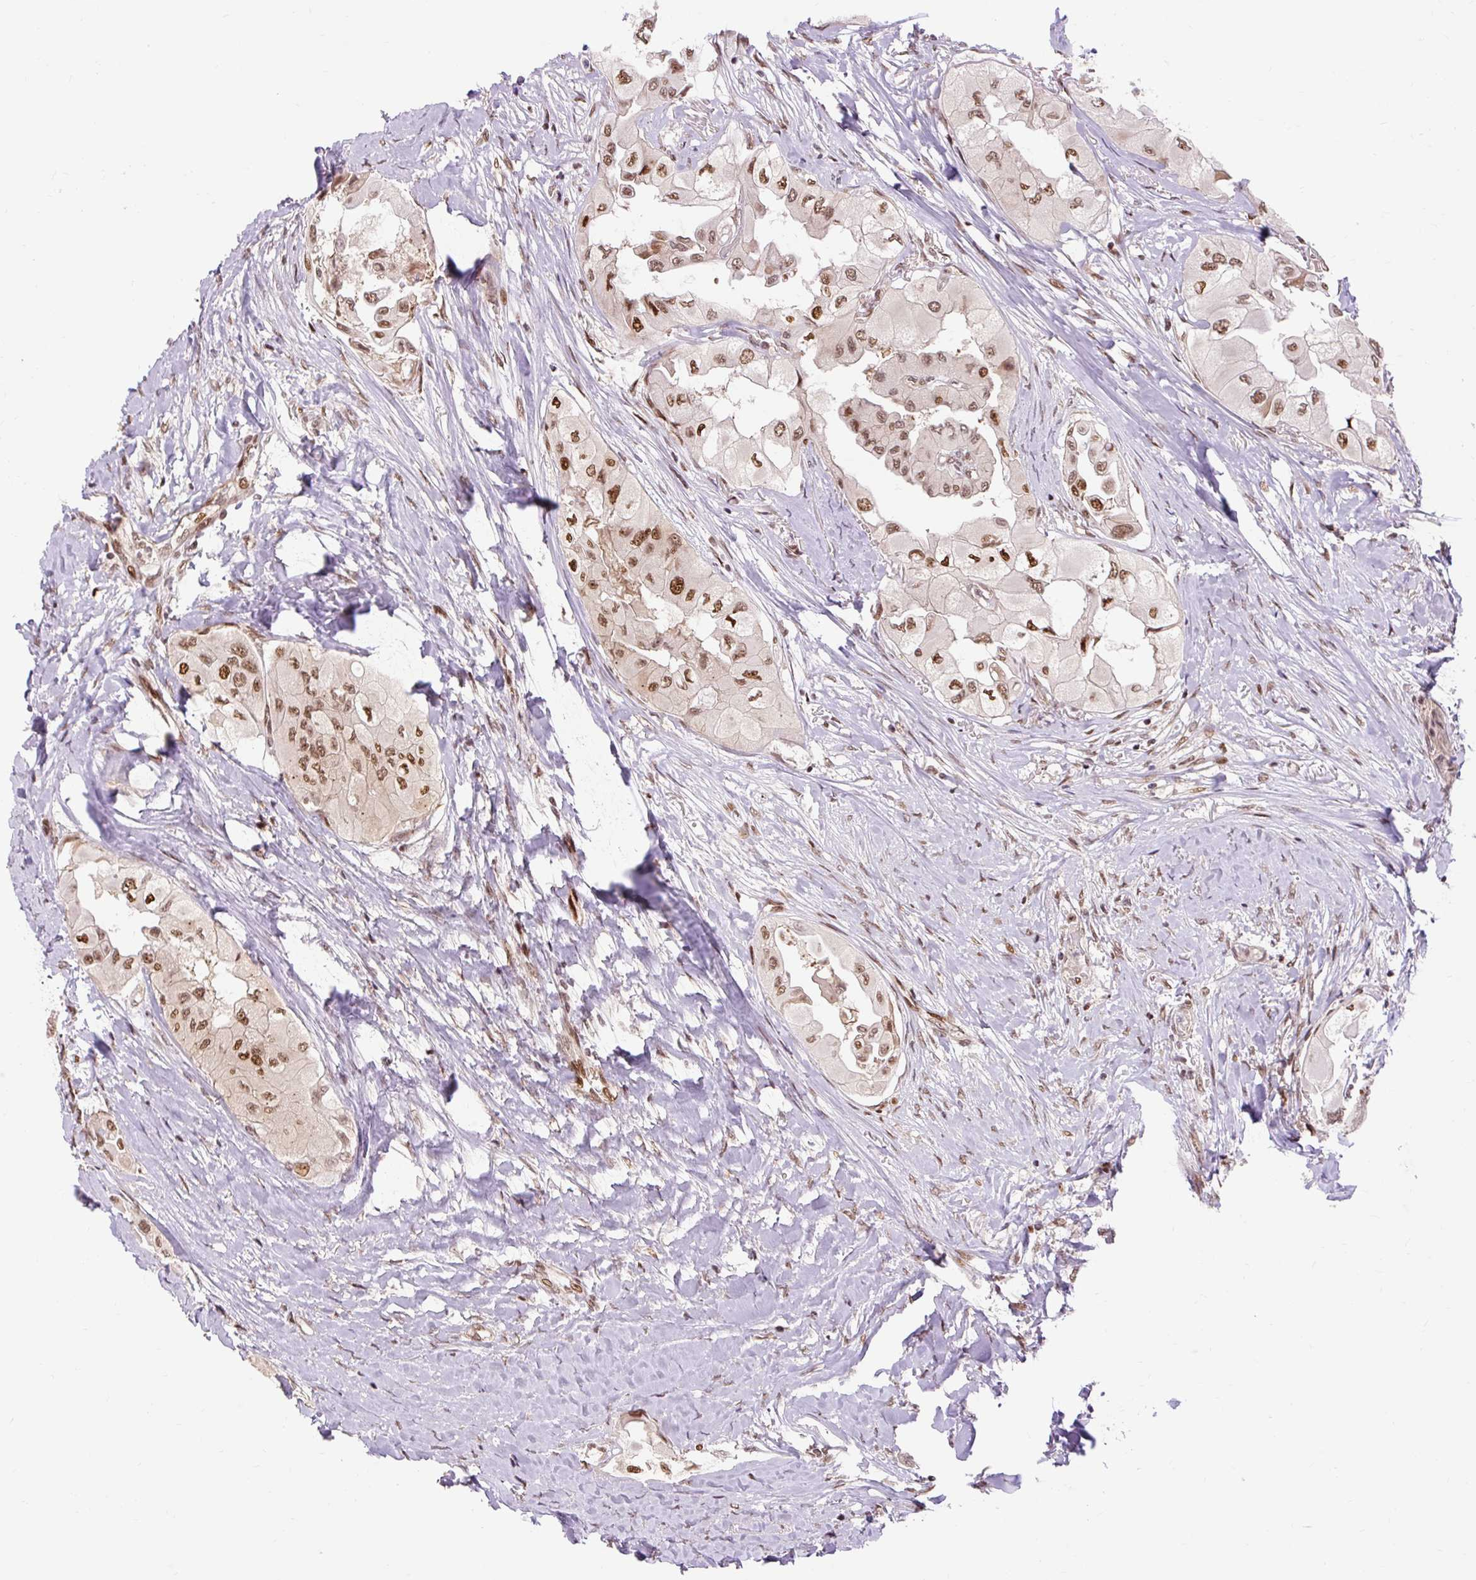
{"staining": {"intensity": "moderate", "quantity": ">75%", "location": "nuclear"}, "tissue": "thyroid cancer", "cell_type": "Tumor cells", "image_type": "cancer", "snomed": [{"axis": "morphology", "description": "Normal tissue, NOS"}, {"axis": "morphology", "description": "Papillary adenocarcinoma, NOS"}, {"axis": "topography", "description": "Thyroid gland"}], "caption": "IHC of thyroid cancer (papillary adenocarcinoma) demonstrates medium levels of moderate nuclear expression in about >75% of tumor cells.", "gene": "MECOM", "patient": {"sex": "female", "age": 59}}